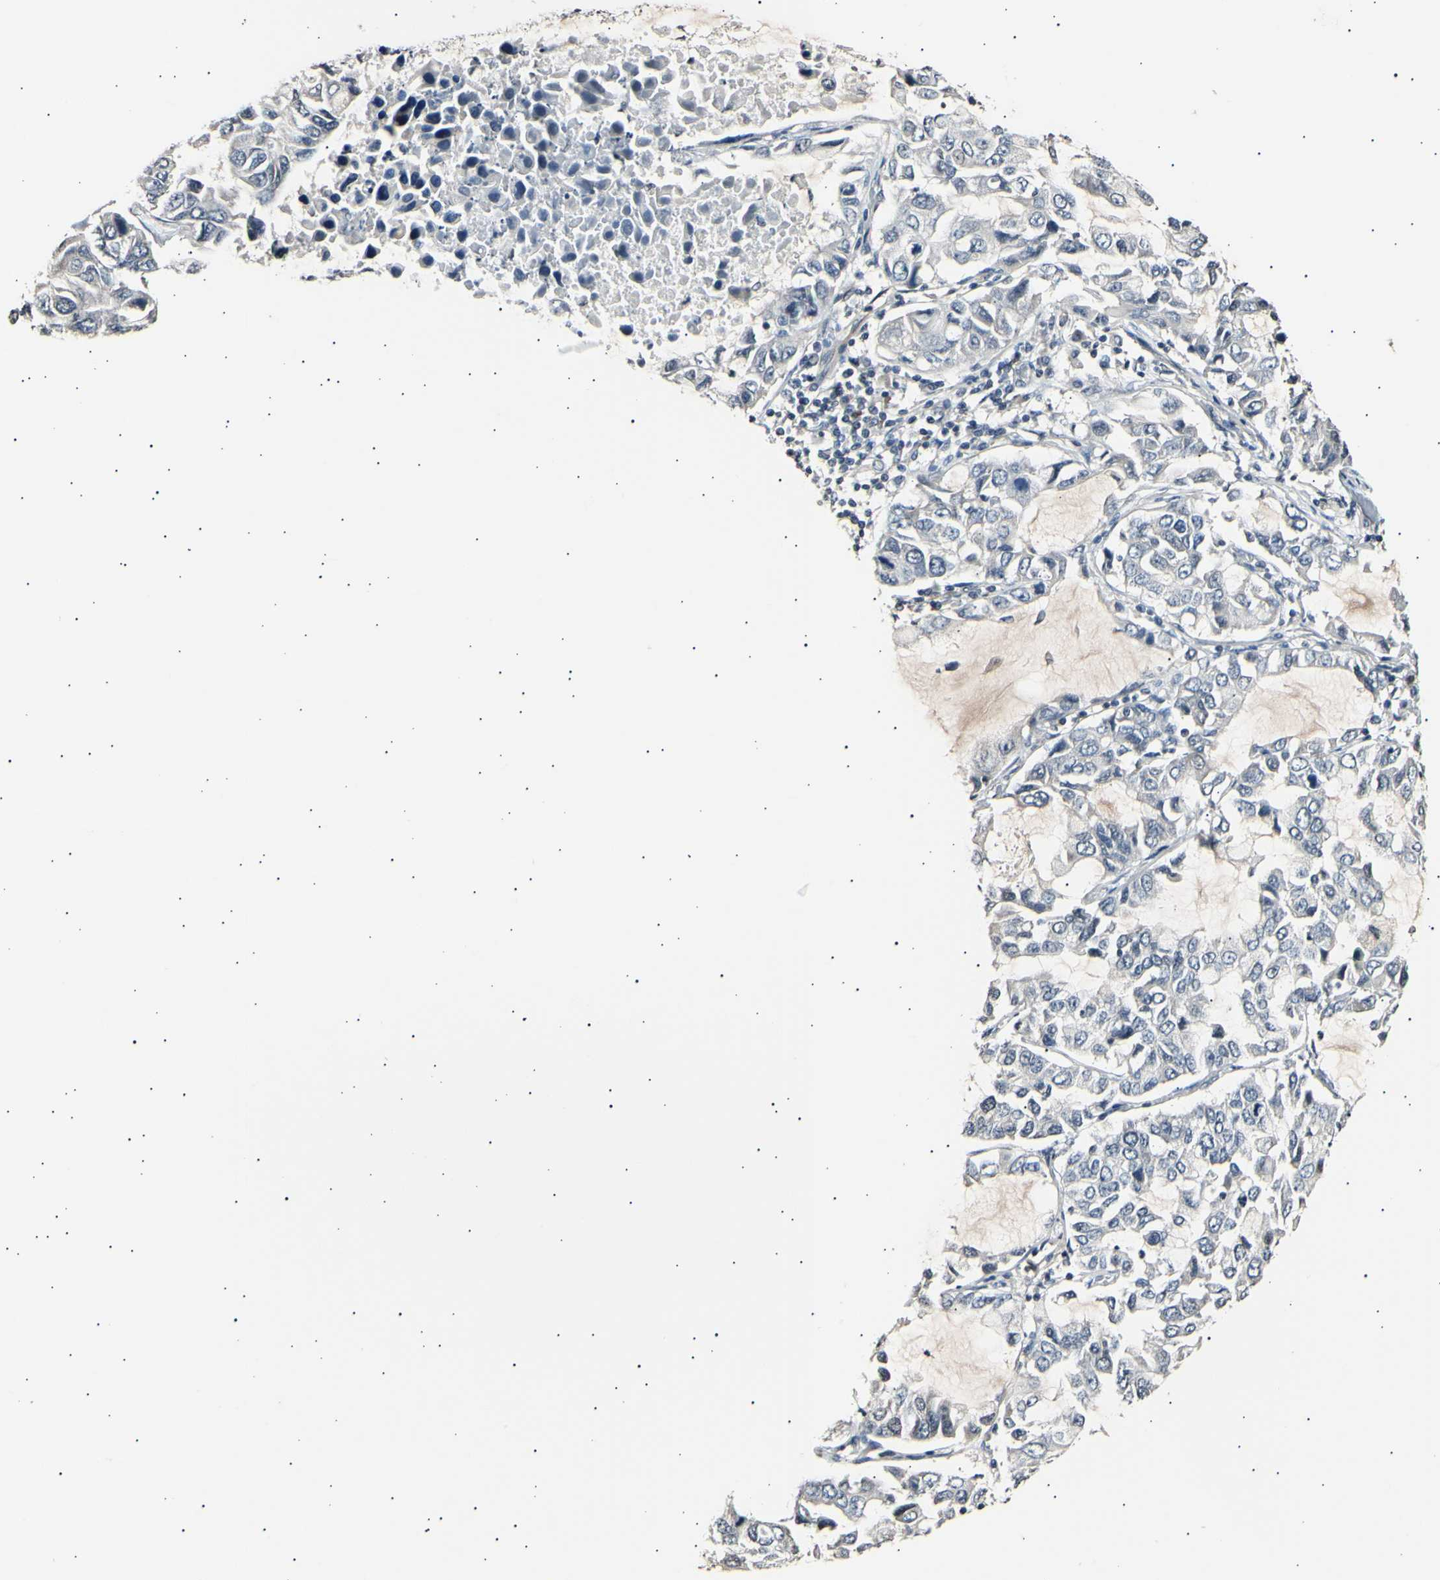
{"staining": {"intensity": "negative", "quantity": "none", "location": "none"}, "tissue": "lung cancer", "cell_type": "Tumor cells", "image_type": "cancer", "snomed": [{"axis": "morphology", "description": "Adenocarcinoma, NOS"}, {"axis": "topography", "description": "Lung"}], "caption": "Protein analysis of adenocarcinoma (lung) reveals no significant staining in tumor cells.", "gene": "AK1", "patient": {"sex": "male", "age": 64}}